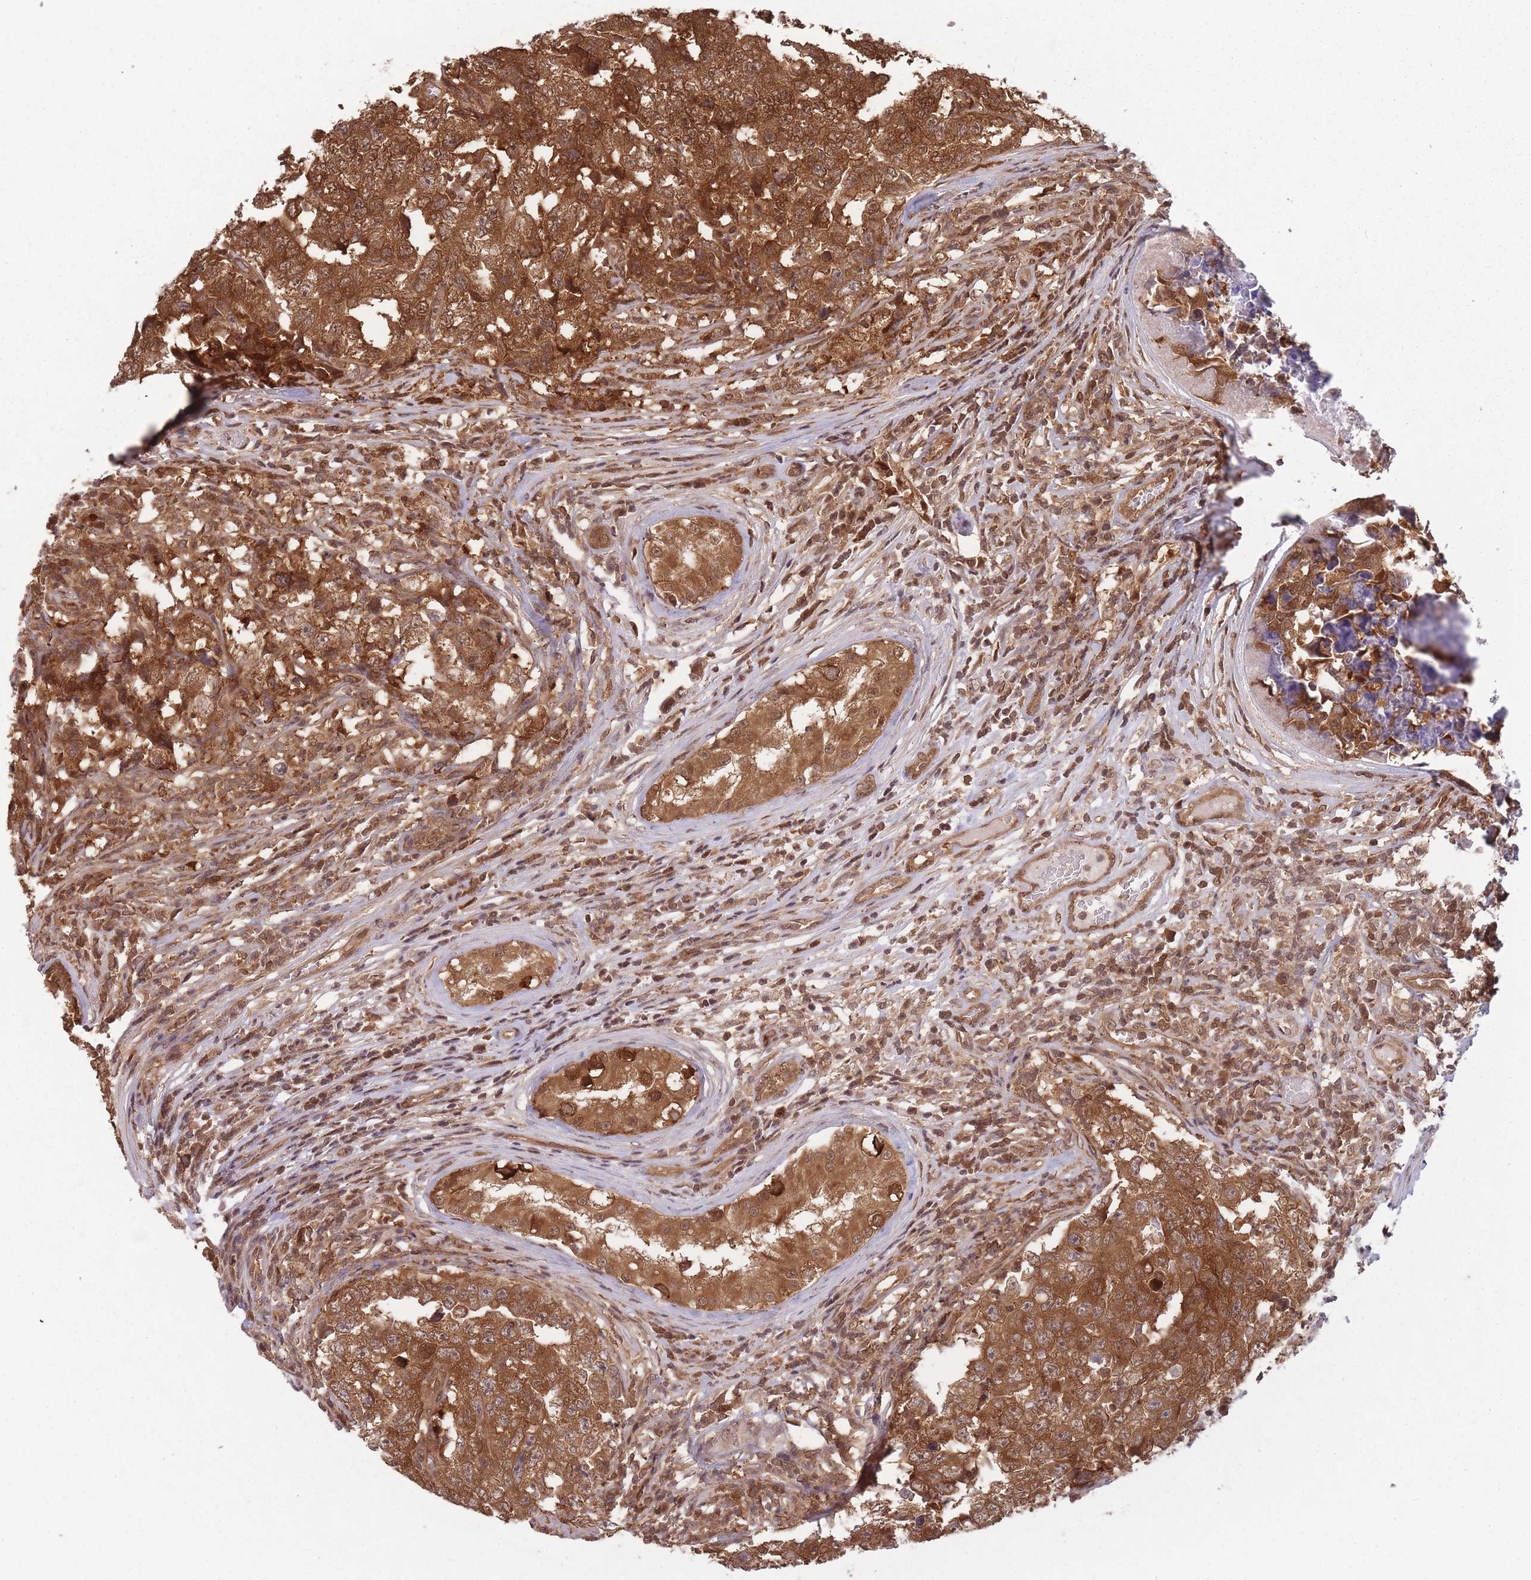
{"staining": {"intensity": "strong", "quantity": ">75%", "location": "cytoplasmic/membranous"}, "tissue": "testis cancer", "cell_type": "Tumor cells", "image_type": "cancer", "snomed": [{"axis": "morphology", "description": "Carcinoma, Embryonal, NOS"}, {"axis": "topography", "description": "Testis"}], "caption": "High-power microscopy captured an immunohistochemistry histopathology image of testis cancer, revealing strong cytoplasmic/membranous expression in approximately >75% of tumor cells.", "gene": "PPP6R3", "patient": {"sex": "male", "age": 25}}